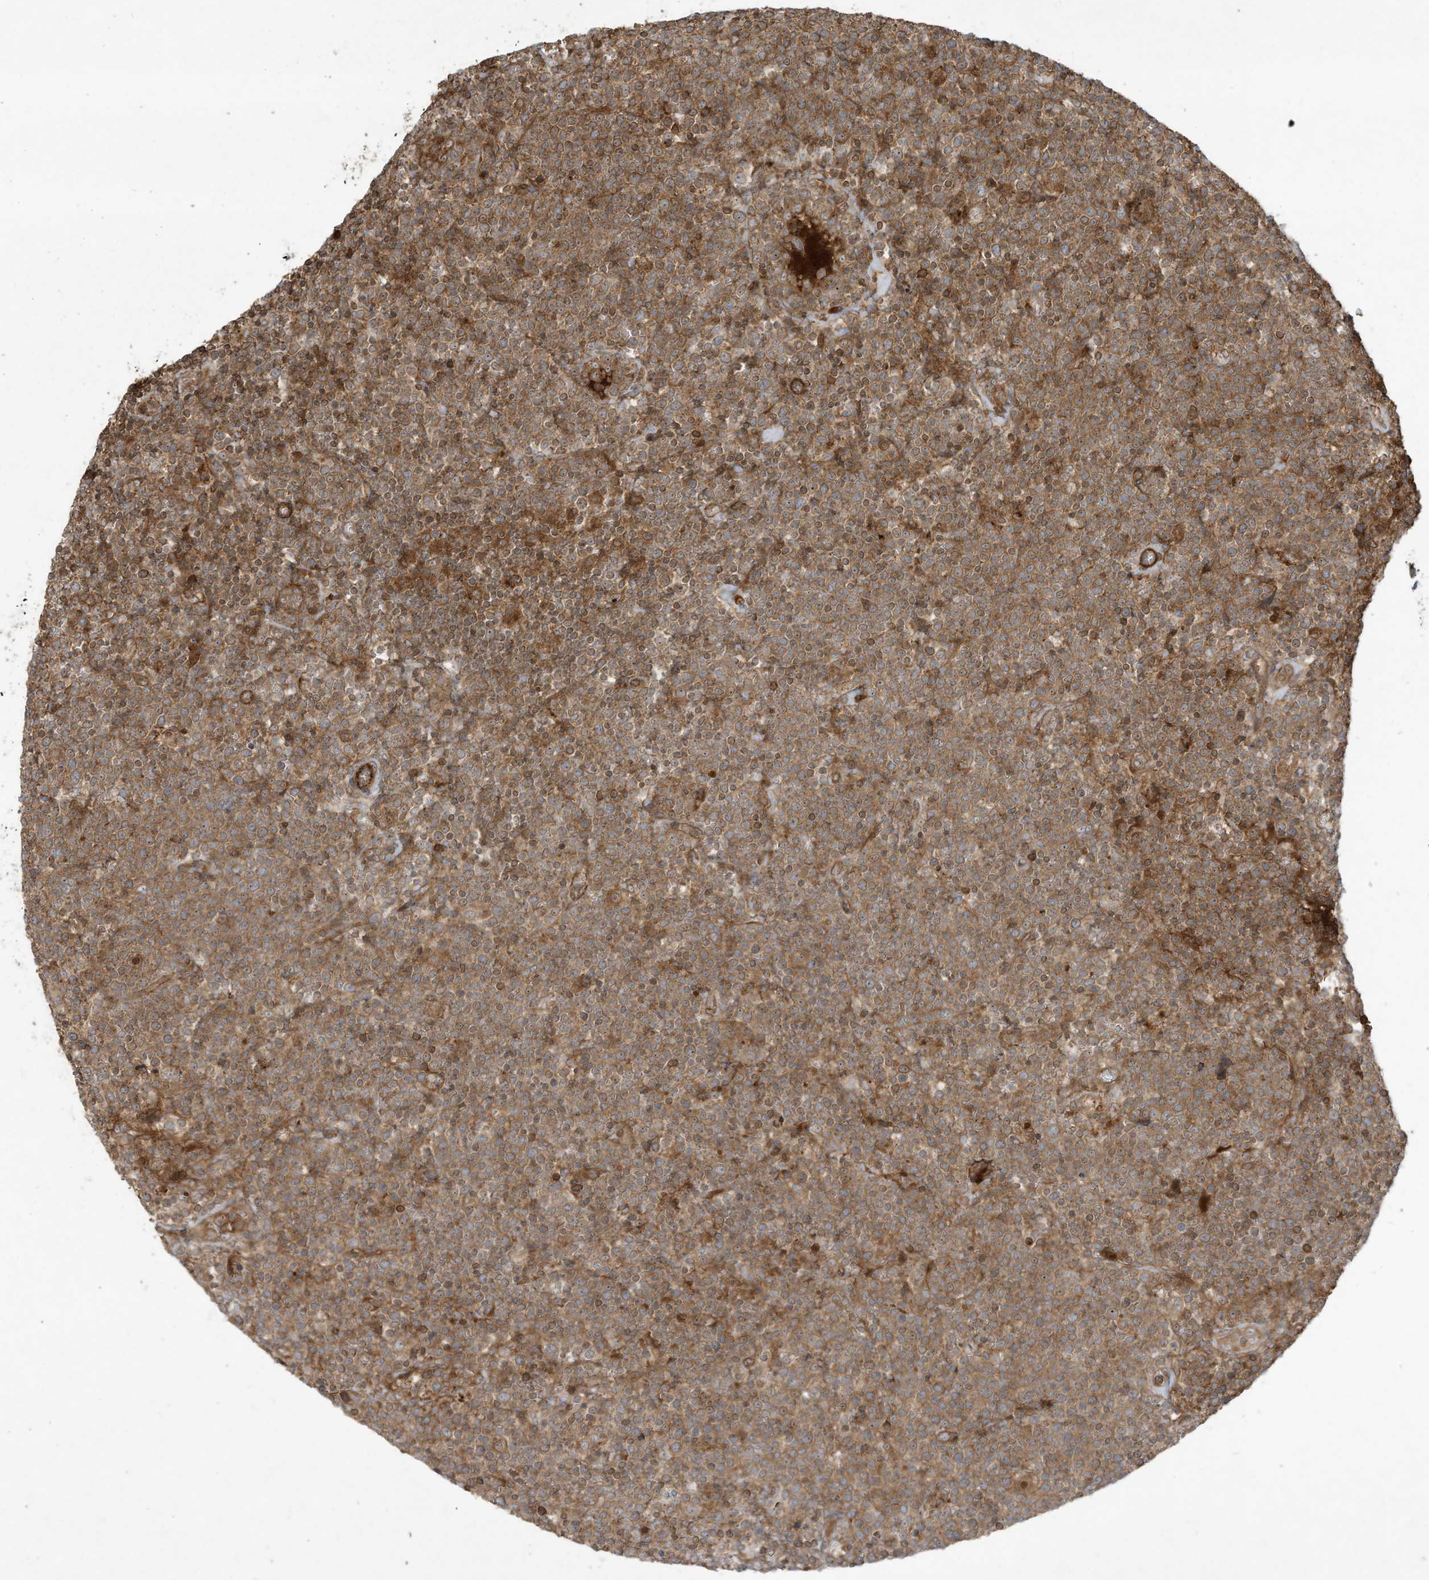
{"staining": {"intensity": "strong", "quantity": ">75%", "location": "cytoplasmic/membranous"}, "tissue": "lymphoma", "cell_type": "Tumor cells", "image_type": "cancer", "snomed": [{"axis": "morphology", "description": "Malignant lymphoma, non-Hodgkin's type, High grade"}, {"axis": "topography", "description": "Lymph node"}], "caption": "Immunohistochemical staining of malignant lymphoma, non-Hodgkin's type (high-grade) reveals strong cytoplasmic/membranous protein expression in about >75% of tumor cells.", "gene": "DDIT4", "patient": {"sex": "male", "age": 61}}